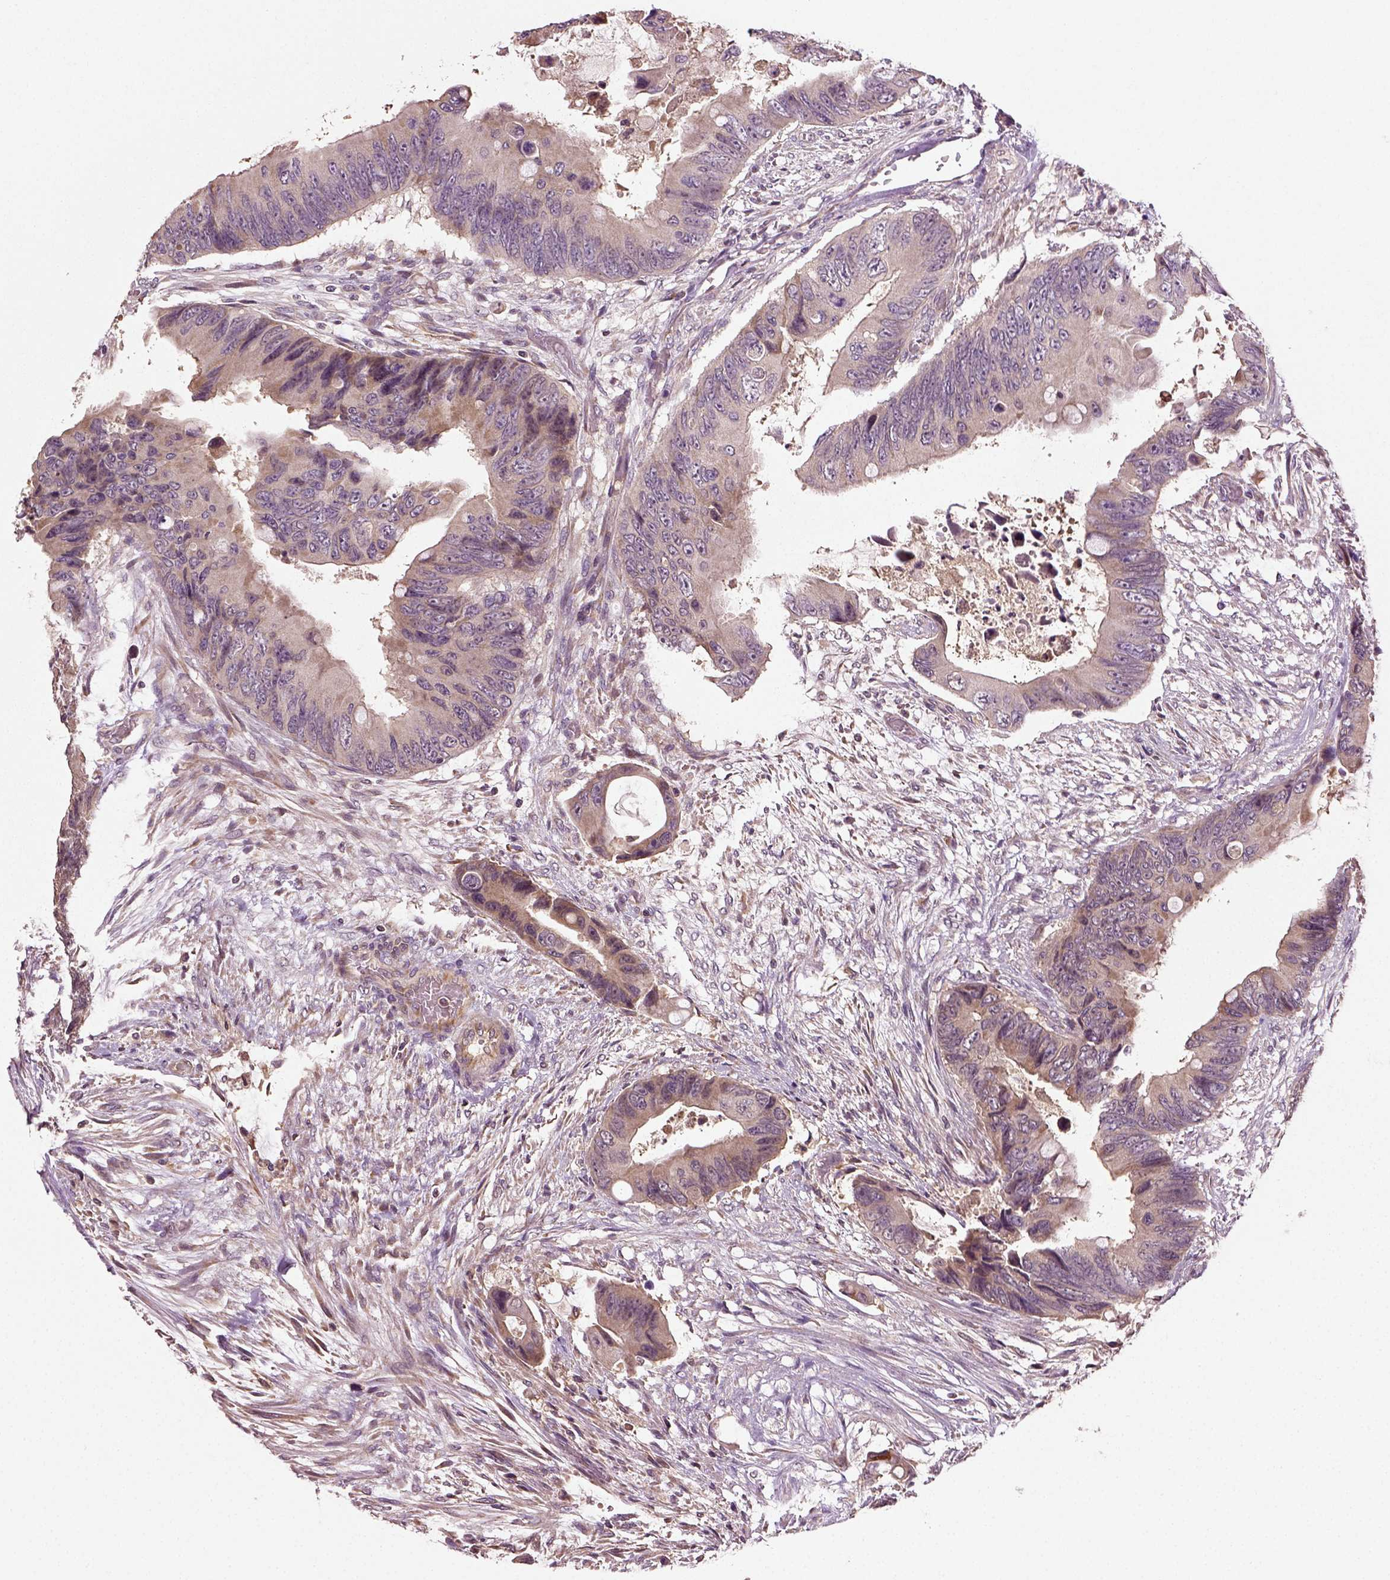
{"staining": {"intensity": "moderate", "quantity": "25%-75%", "location": "cytoplasmic/membranous"}, "tissue": "colorectal cancer", "cell_type": "Tumor cells", "image_type": "cancer", "snomed": [{"axis": "morphology", "description": "Adenocarcinoma, NOS"}, {"axis": "topography", "description": "Rectum"}], "caption": "A high-resolution image shows immunohistochemistry staining of adenocarcinoma (colorectal), which shows moderate cytoplasmic/membranous expression in approximately 25%-75% of tumor cells.", "gene": "ERV3-1", "patient": {"sex": "male", "age": 63}}